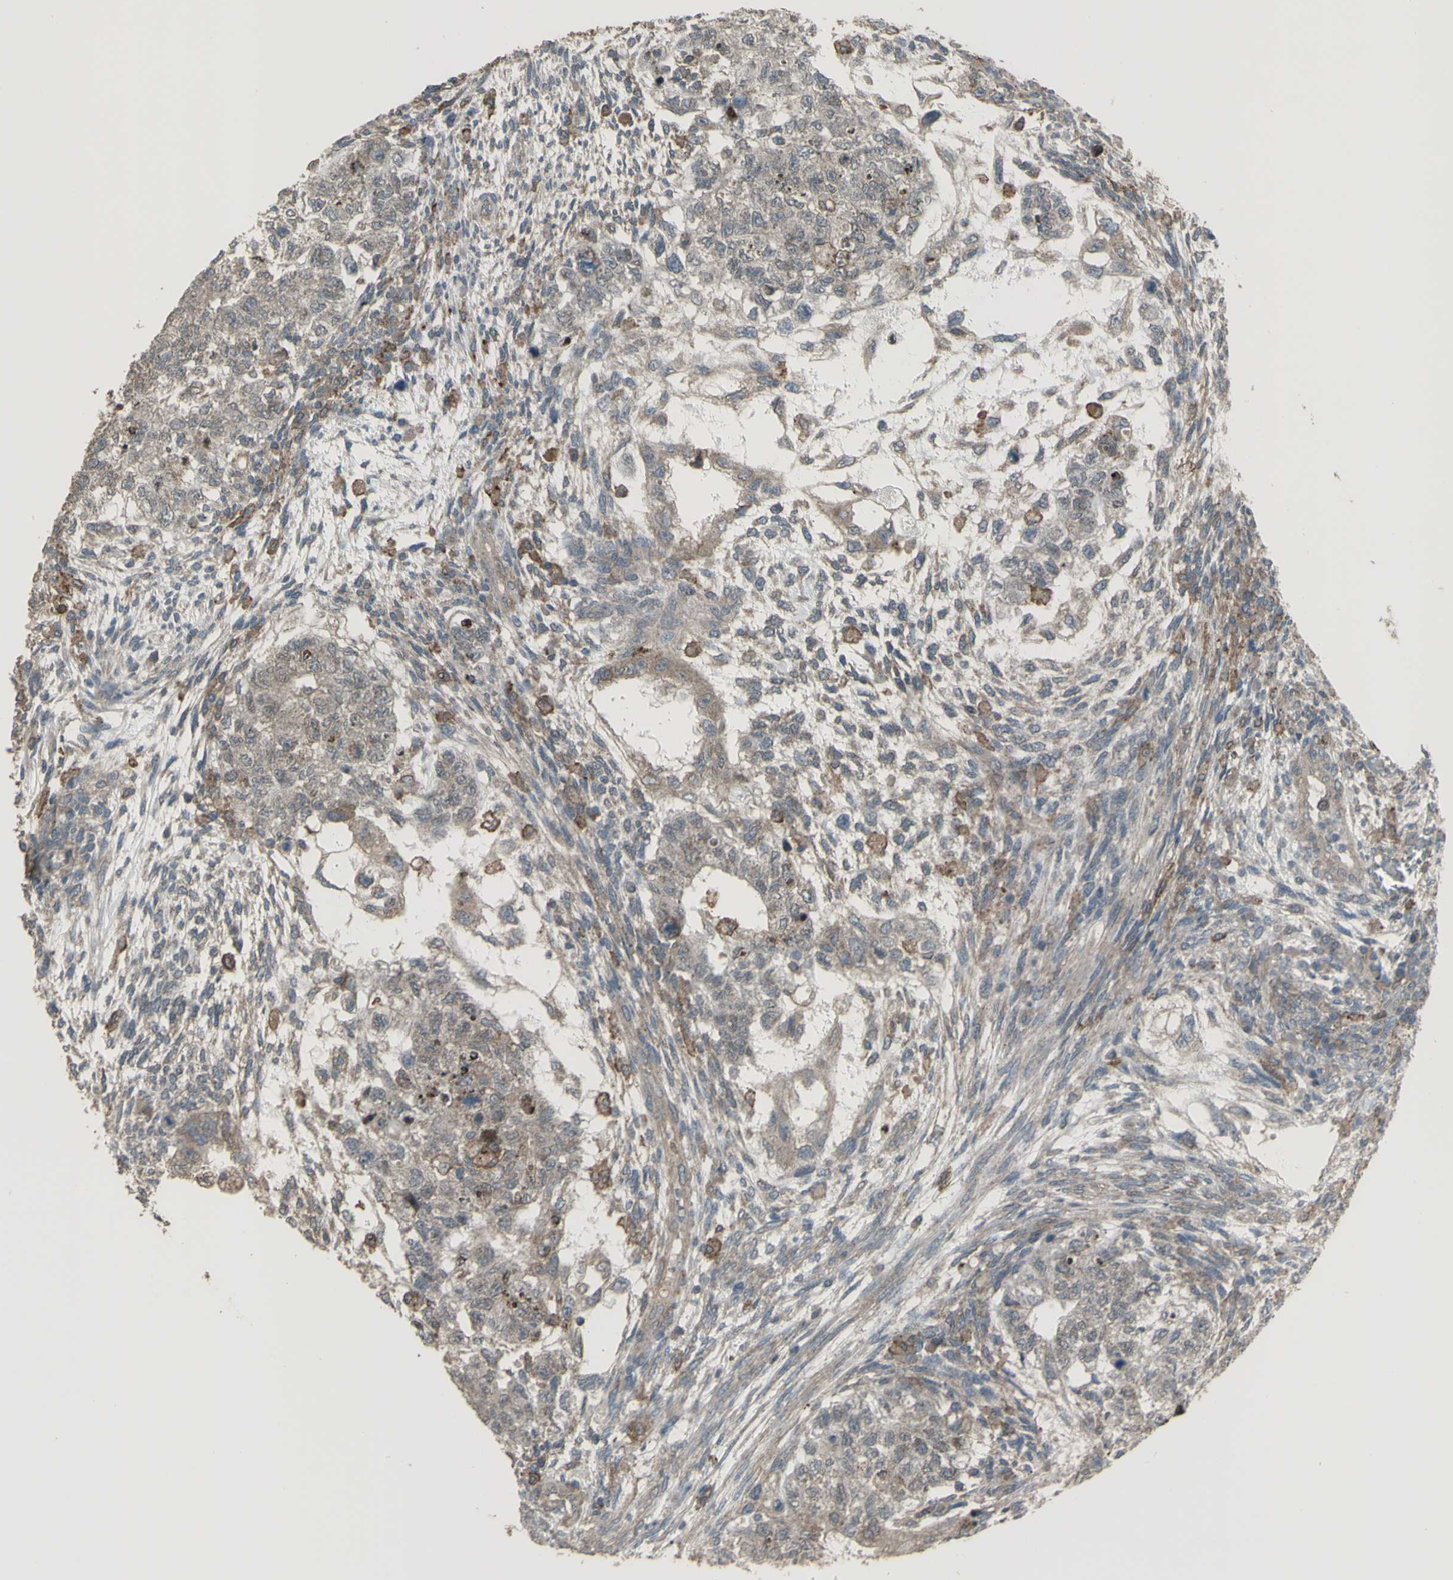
{"staining": {"intensity": "weak", "quantity": ">75%", "location": "cytoplasmic/membranous"}, "tissue": "testis cancer", "cell_type": "Tumor cells", "image_type": "cancer", "snomed": [{"axis": "morphology", "description": "Normal tissue, NOS"}, {"axis": "morphology", "description": "Carcinoma, Embryonal, NOS"}, {"axis": "topography", "description": "Testis"}], "caption": "Immunohistochemistry (IHC) staining of testis embryonal carcinoma, which exhibits low levels of weak cytoplasmic/membranous positivity in about >75% of tumor cells indicating weak cytoplasmic/membranous protein staining. The staining was performed using DAB (3,3'-diaminobenzidine) (brown) for protein detection and nuclei were counterstained in hematoxylin (blue).", "gene": "SMO", "patient": {"sex": "male", "age": 36}}